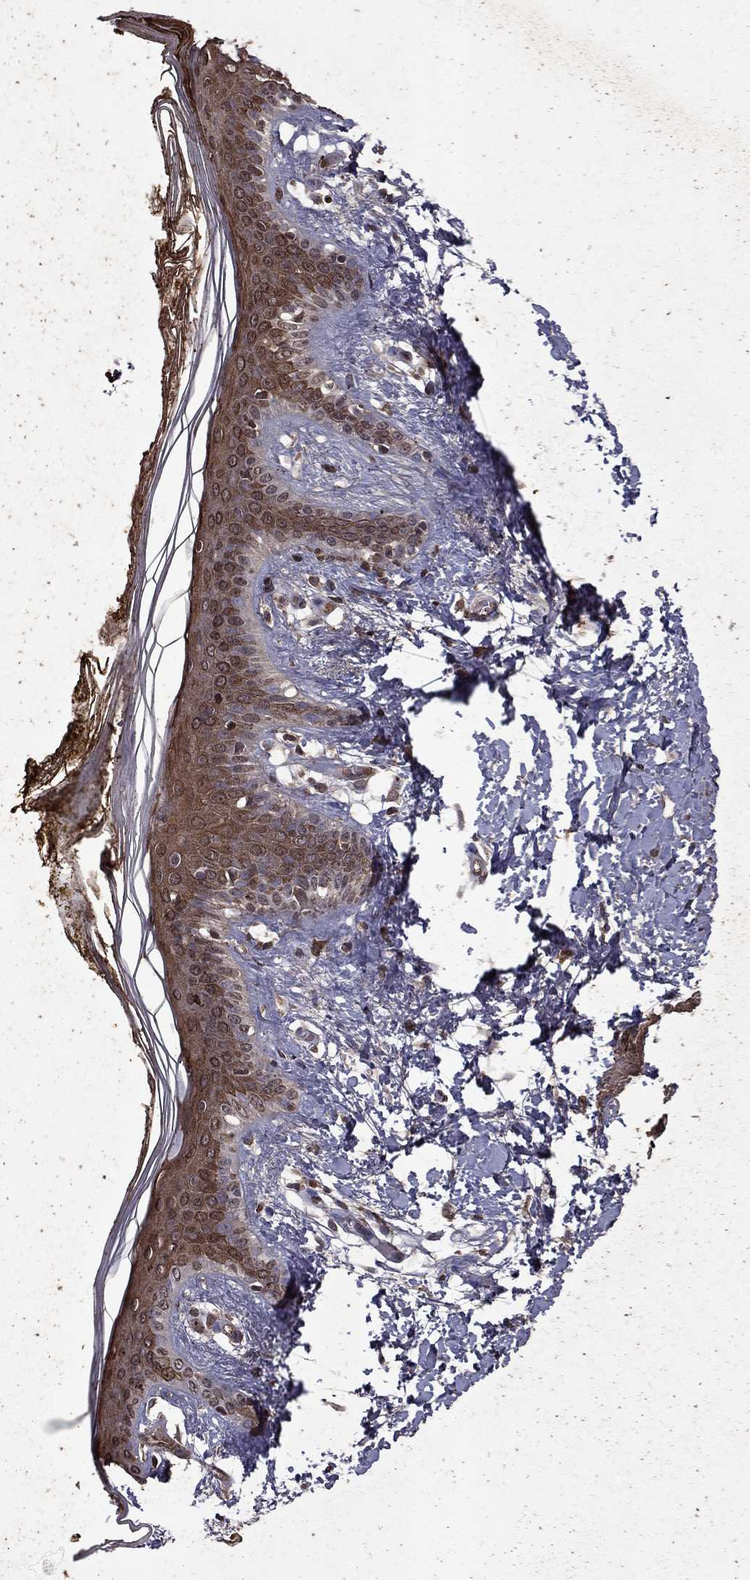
{"staining": {"intensity": "negative", "quantity": "none", "location": "none"}, "tissue": "skin", "cell_type": "Fibroblasts", "image_type": "normal", "snomed": [{"axis": "morphology", "description": "Normal tissue, NOS"}, {"axis": "topography", "description": "Skin"}], "caption": "DAB immunohistochemical staining of unremarkable skin displays no significant positivity in fibroblasts. (Stains: DAB immunohistochemistry with hematoxylin counter stain, Microscopy: brightfield microscopy at high magnification).", "gene": "NLGN1", "patient": {"sex": "female", "age": 34}}